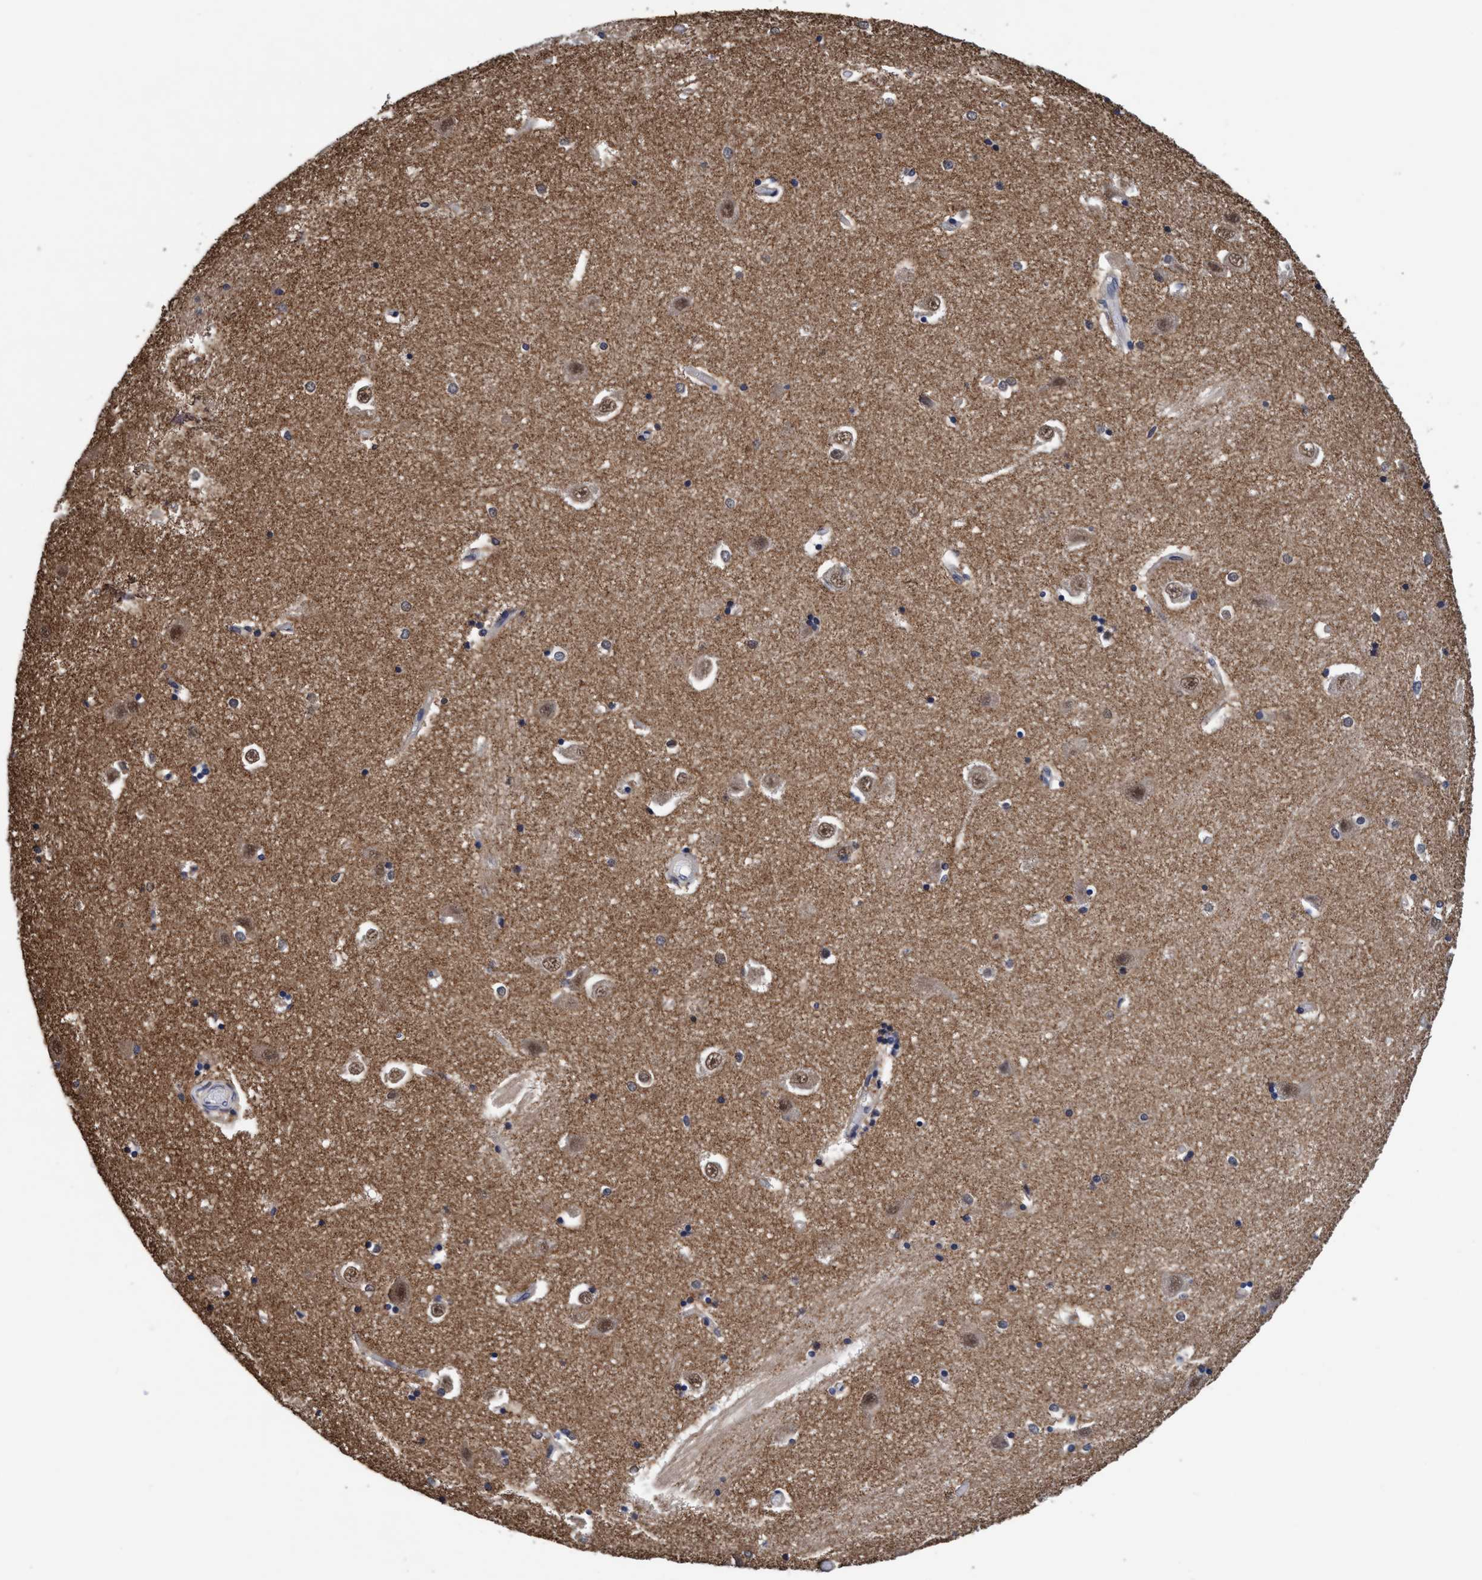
{"staining": {"intensity": "negative", "quantity": "none", "location": "none"}, "tissue": "hippocampus", "cell_type": "Glial cells", "image_type": "normal", "snomed": [{"axis": "morphology", "description": "Normal tissue, NOS"}, {"axis": "topography", "description": "Hippocampus"}], "caption": "The IHC micrograph has no significant positivity in glial cells of hippocampus.", "gene": "PSMD12", "patient": {"sex": "male", "age": 45}}